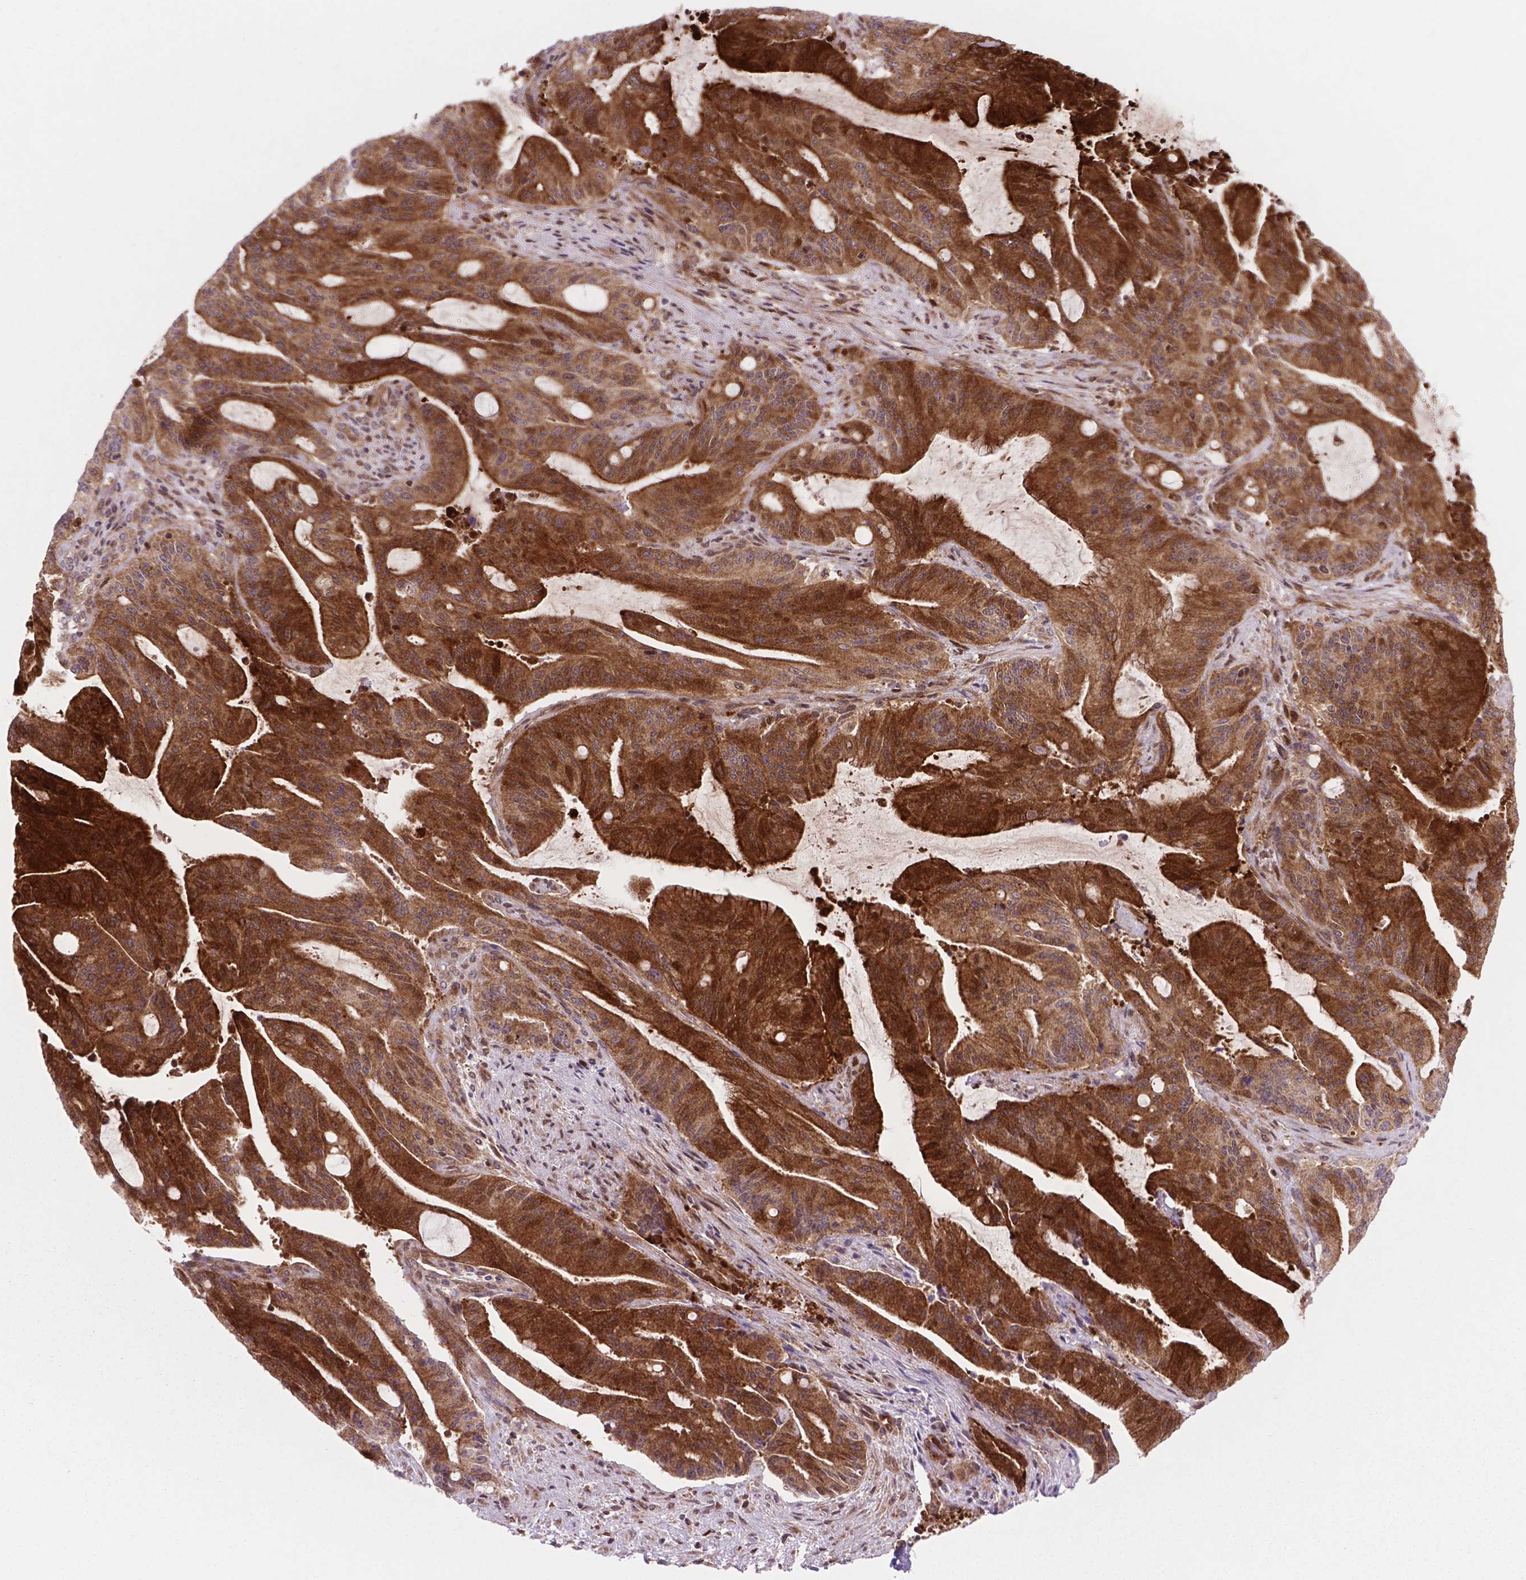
{"staining": {"intensity": "strong", "quantity": ">75%", "location": "cytoplasmic/membranous"}, "tissue": "liver cancer", "cell_type": "Tumor cells", "image_type": "cancer", "snomed": [{"axis": "morphology", "description": "Cholangiocarcinoma"}, {"axis": "topography", "description": "Liver"}], "caption": "Human cholangiocarcinoma (liver) stained for a protein (brown) demonstrates strong cytoplasmic/membranous positive expression in approximately >75% of tumor cells.", "gene": "LDHA", "patient": {"sex": "female", "age": 73}}